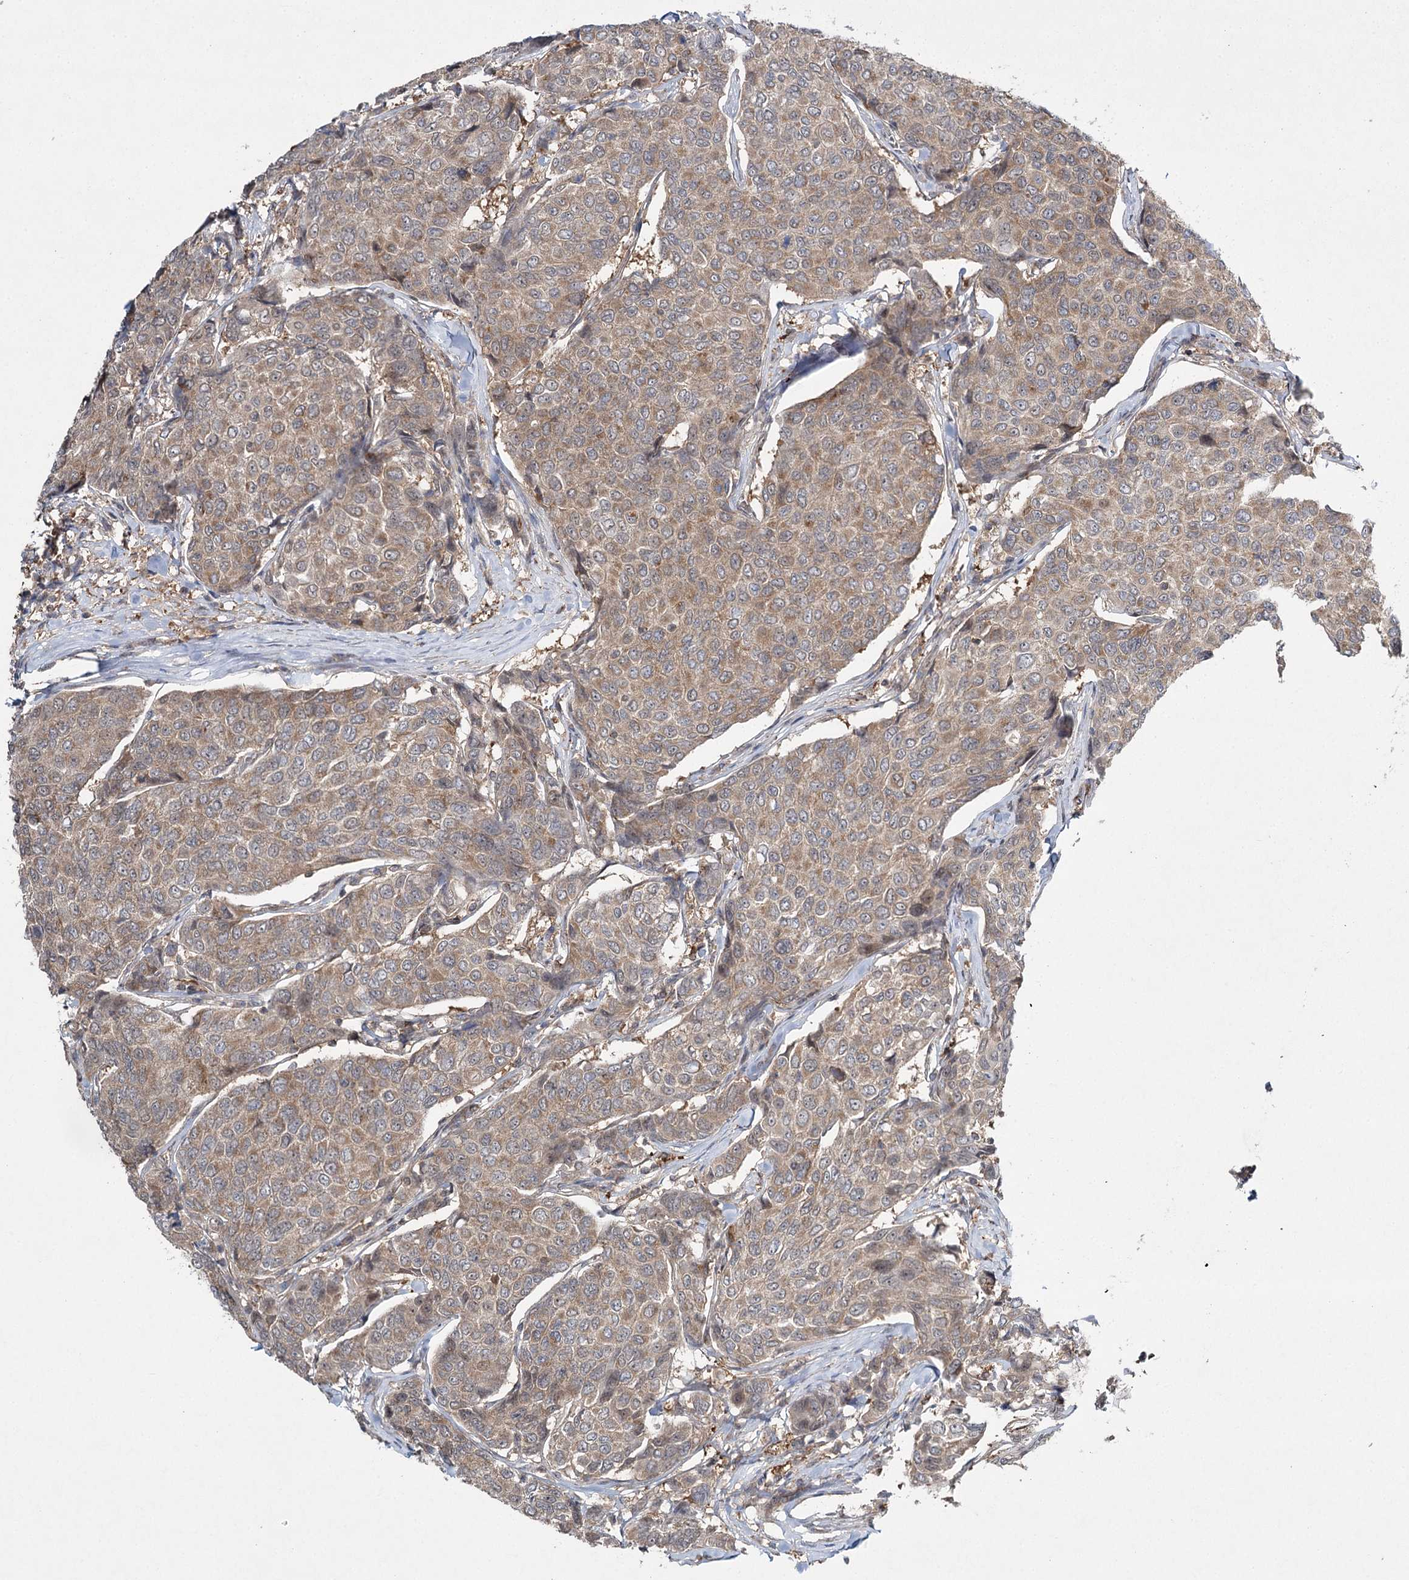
{"staining": {"intensity": "weak", "quantity": ">75%", "location": "cytoplasmic/membranous"}, "tissue": "breast cancer", "cell_type": "Tumor cells", "image_type": "cancer", "snomed": [{"axis": "morphology", "description": "Duct carcinoma"}, {"axis": "topography", "description": "Breast"}], "caption": "This is a photomicrograph of IHC staining of infiltrating ductal carcinoma (breast), which shows weak staining in the cytoplasmic/membranous of tumor cells.", "gene": "WDR44", "patient": {"sex": "female", "age": 55}}